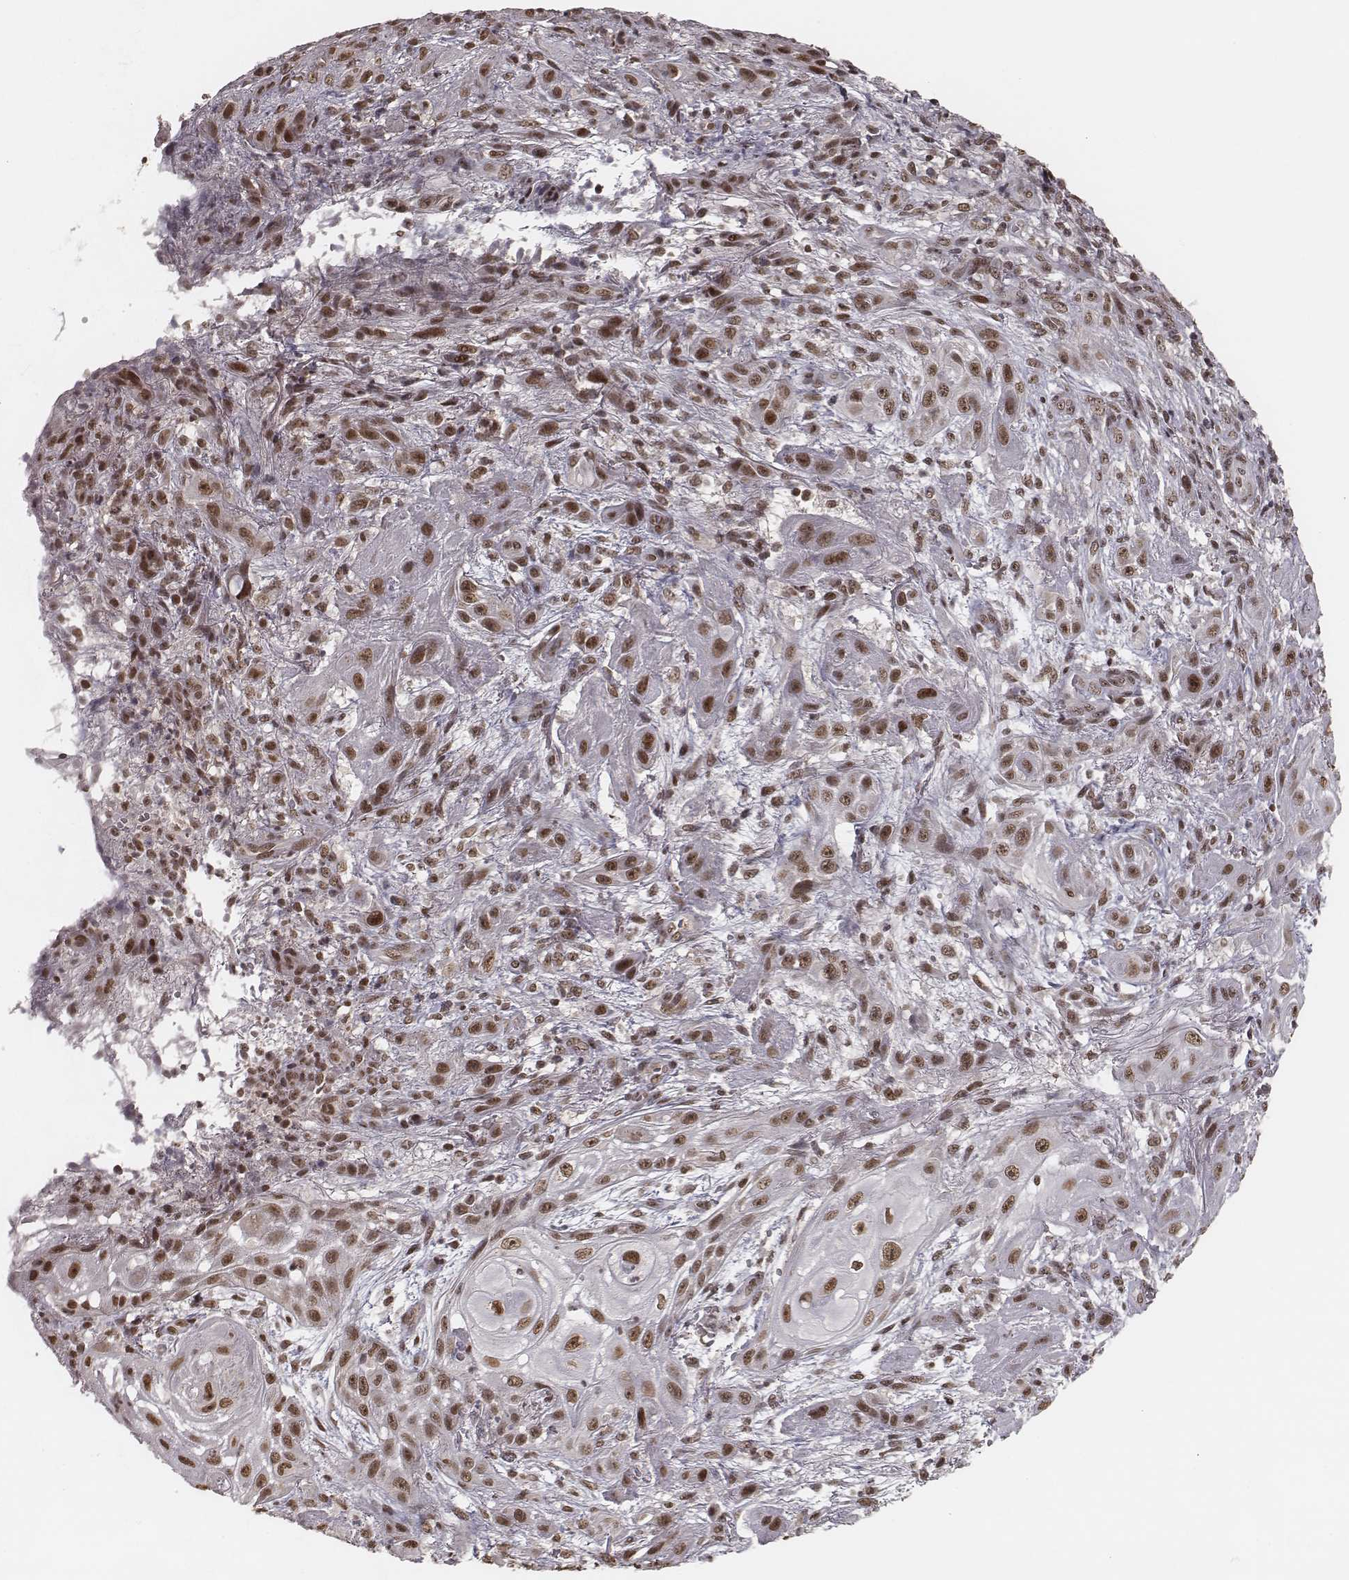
{"staining": {"intensity": "moderate", "quantity": ">75%", "location": "nuclear"}, "tissue": "skin cancer", "cell_type": "Tumor cells", "image_type": "cancer", "snomed": [{"axis": "morphology", "description": "Squamous cell carcinoma, NOS"}, {"axis": "topography", "description": "Skin"}], "caption": "Protein staining of skin cancer (squamous cell carcinoma) tissue exhibits moderate nuclear staining in approximately >75% of tumor cells.", "gene": "HMGA2", "patient": {"sex": "male", "age": 62}}